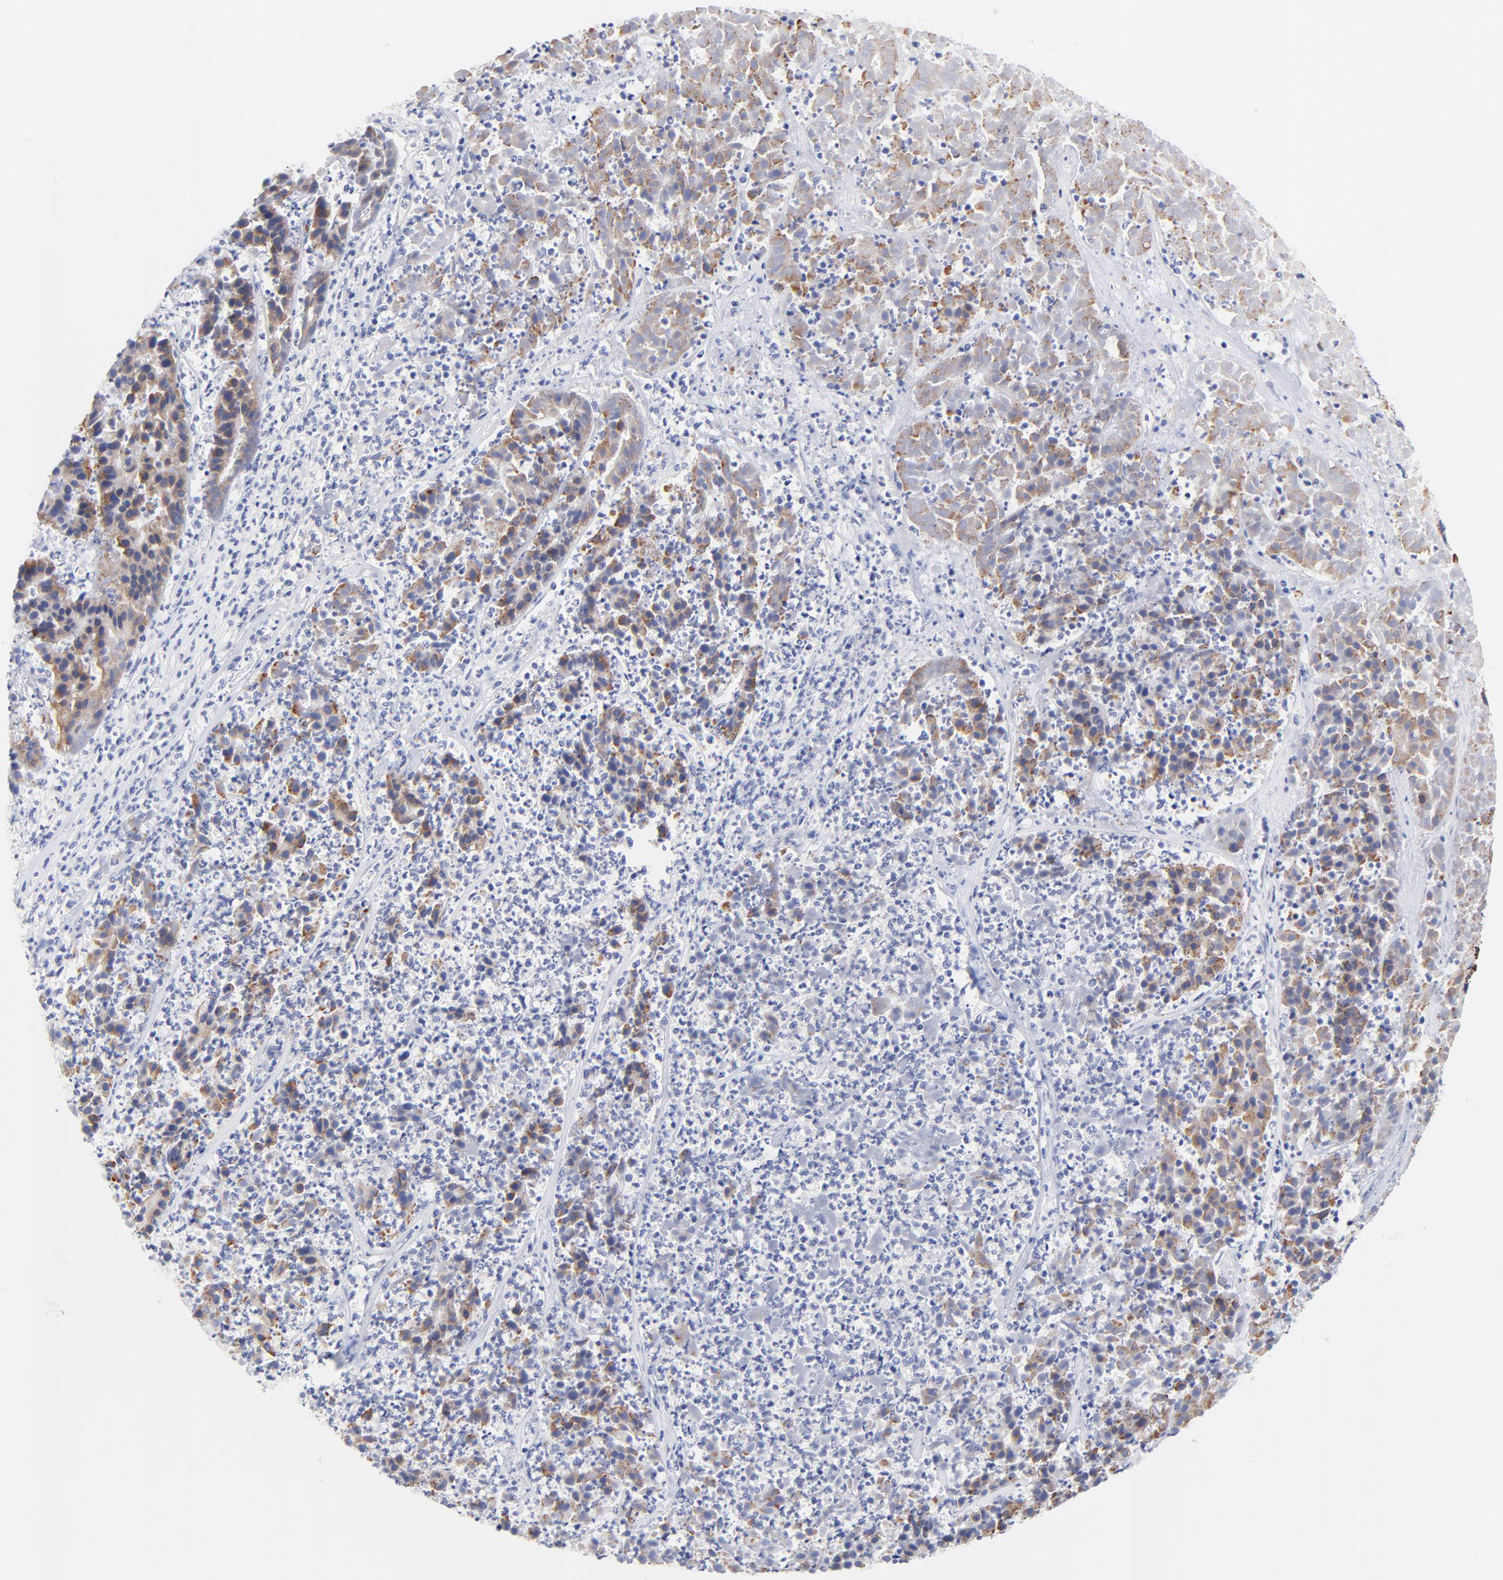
{"staining": {"intensity": "moderate", "quantity": "25%-75%", "location": "cytoplasmic/membranous"}, "tissue": "pancreatic cancer", "cell_type": "Tumor cells", "image_type": "cancer", "snomed": [{"axis": "morphology", "description": "Adenocarcinoma, NOS"}, {"axis": "topography", "description": "Pancreas"}], "caption": "Protein analysis of pancreatic cancer (adenocarcinoma) tissue exhibits moderate cytoplasmic/membranous staining in about 25%-75% of tumor cells.", "gene": "AFF2", "patient": {"sex": "male", "age": 50}}